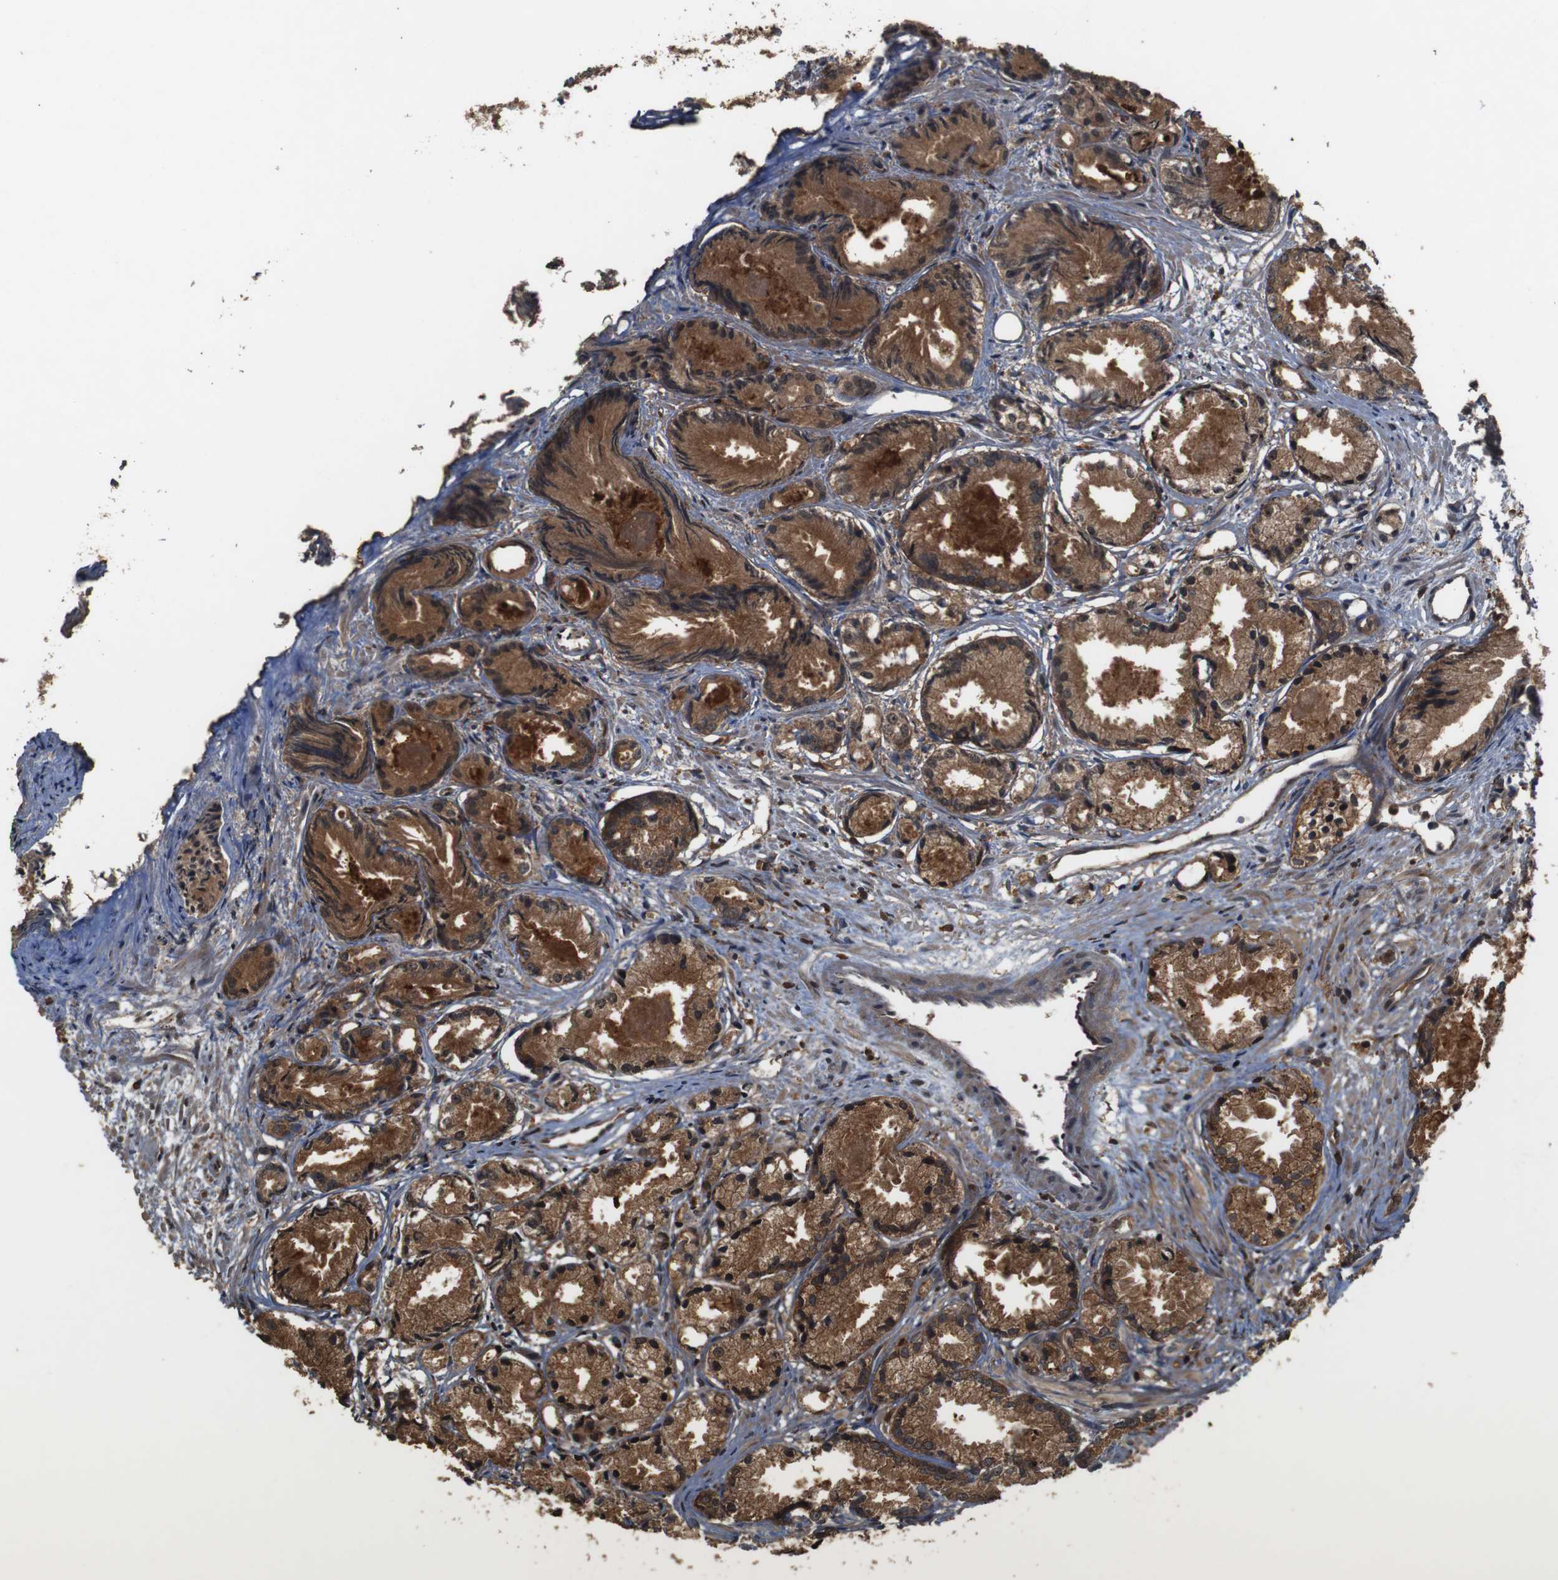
{"staining": {"intensity": "moderate", "quantity": ">75%", "location": "cytoplasmic/membranous"}, "tissue": "prostate cancer", "cell_type": "Tumor cells", "image_type": "cancer", "snomed": [{"axis": "morphology", "description": "Adenocarcinoma, Low grade"}, {"axis": "topography", "description": "Prostate"}], "caption": "Immunohistochemical staining of human prostate cancer demonstrates medium levels of moderate cytoplasmic/membranous protein positivity in approximately >75% of tumor cells. The protein is shown in brown color, while the nuclei are stained blue.", "gene": "BAG4", "patient": {"sex": "male", "age": 72}}